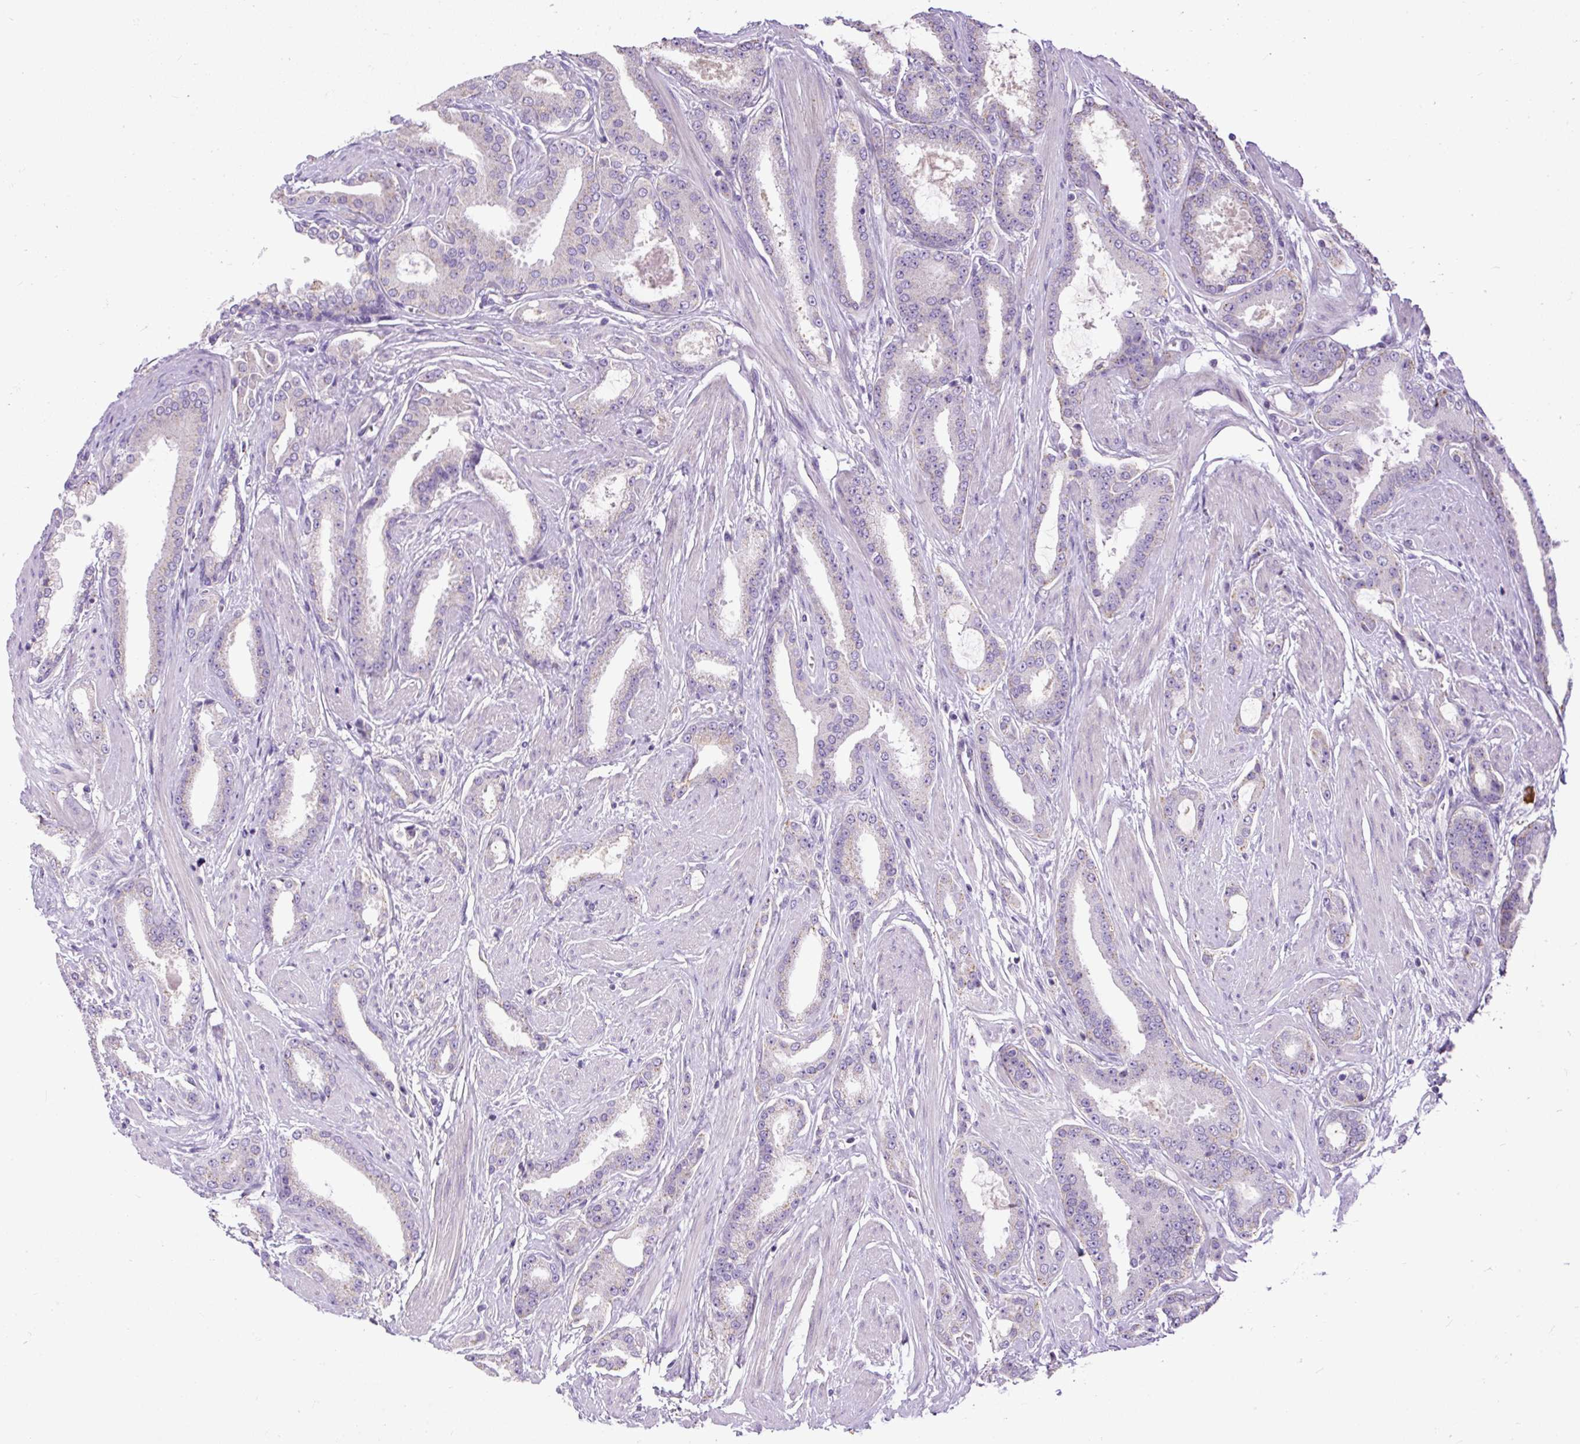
{"staining": {"intensity": "negative", "quantity": "none", "location": "none"}, "tissue": "prostate cancer", "cell_type": "Tumor cells", "image_type": "cancer", "snomed": [{"axis": "morphology", "description": "Adenocarcinoma, Low grade"}, {"axis": "topography", "description": "Prostate"}], "caption": "Histopathology image shows no significant protein expression in tumor cells of prostate low-grade adenocarcinoma.", "gene": "CFAP47", "patient": {"sex": "male", "age": 42}}